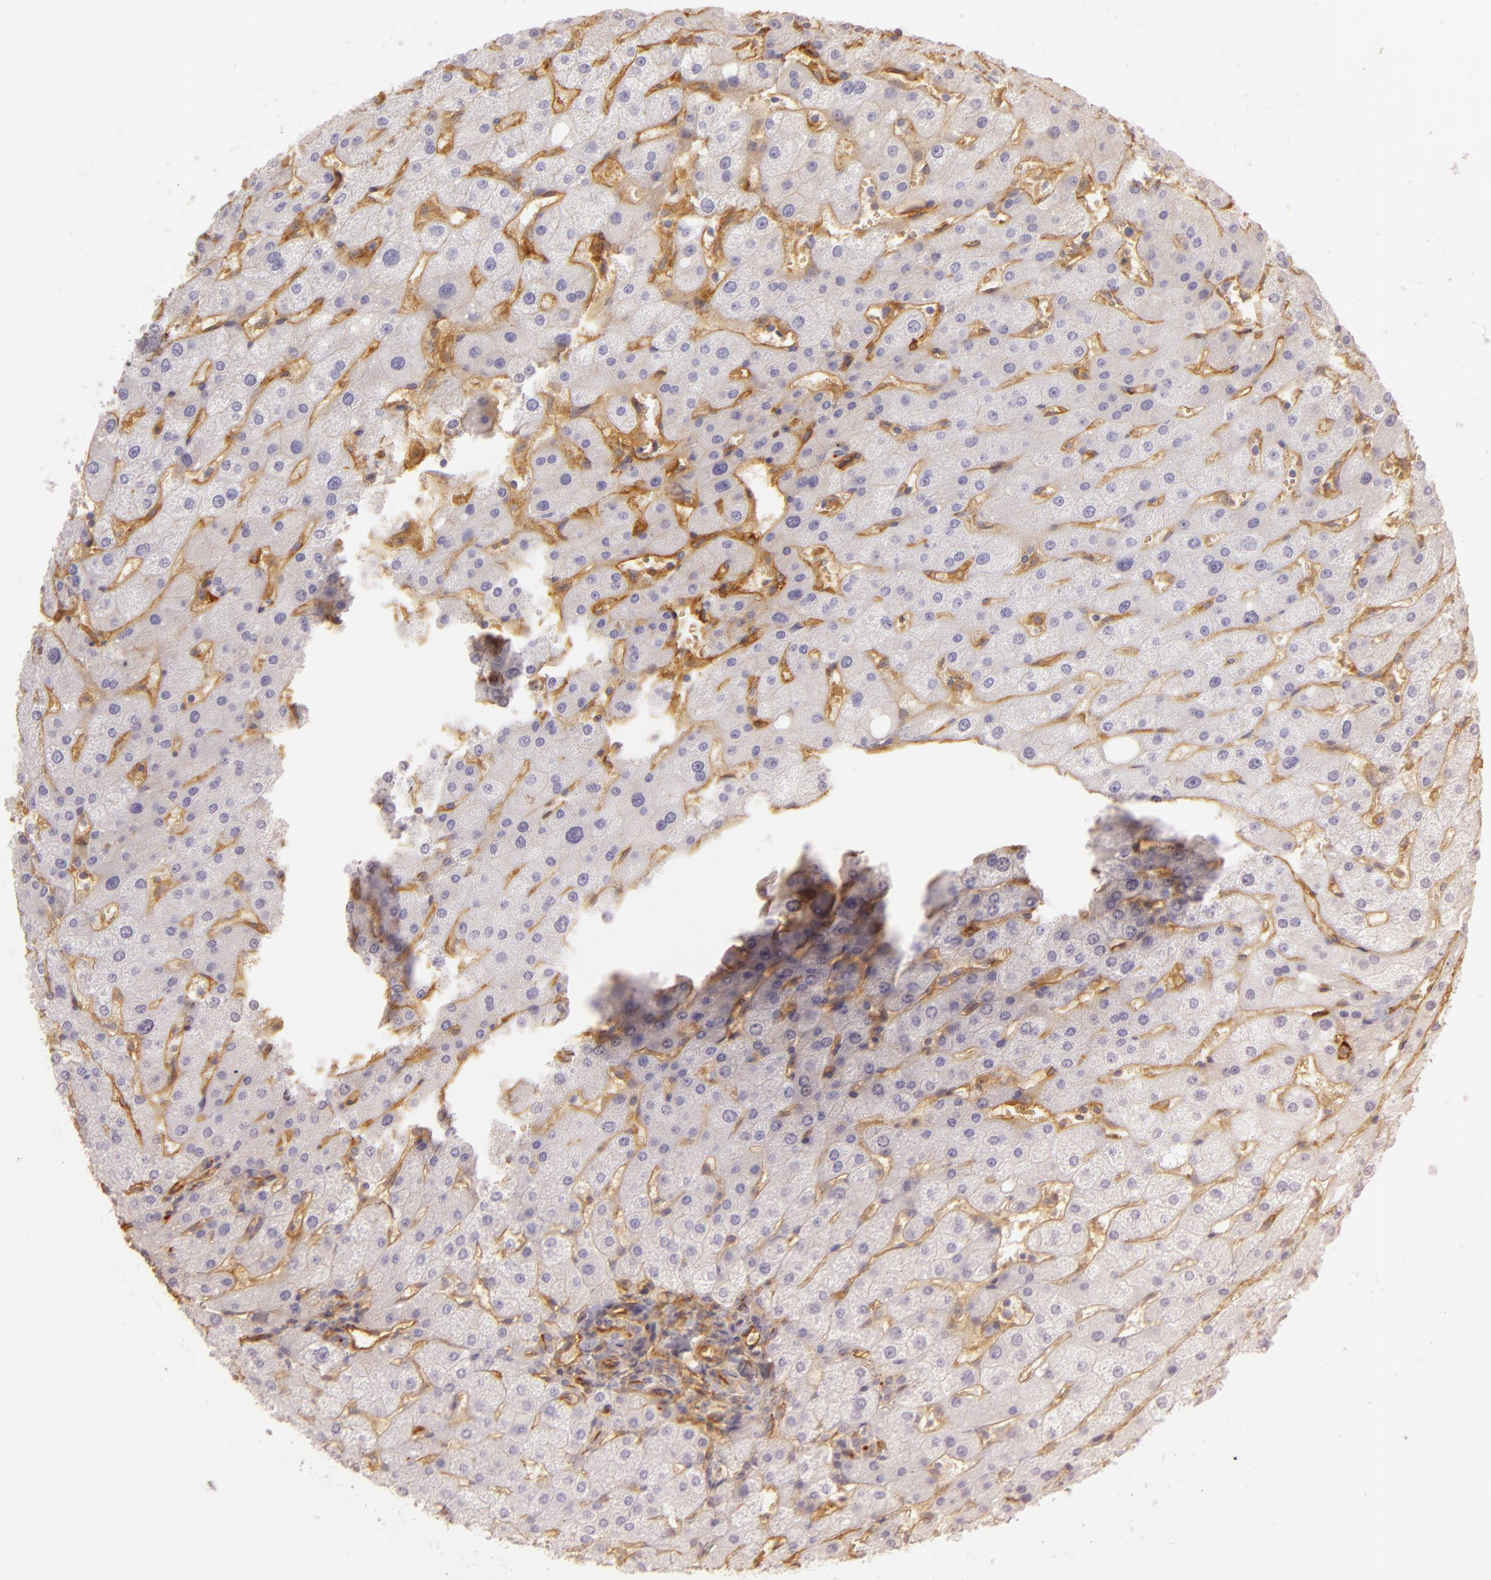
{"staining": {"intensity": "weak", "quantity": ">75%", "location": "cytoplasmic/membranous"}, "tissue": "liver", "cell_type": "Cholangiocytes", "image_type": "normal", "snomed": [{"axis": "morphology", "description": "Normal tissue, NOS"}, {"axis": "topography", "description": "Liver"}], "caption": "Weak cytoplasmic/membranous staining for a protein is present in approximately >75% of cholangiocytes of benign liver using IHC.", "gene": "CD59", "patient": {"sex": "male", "age": 67}}